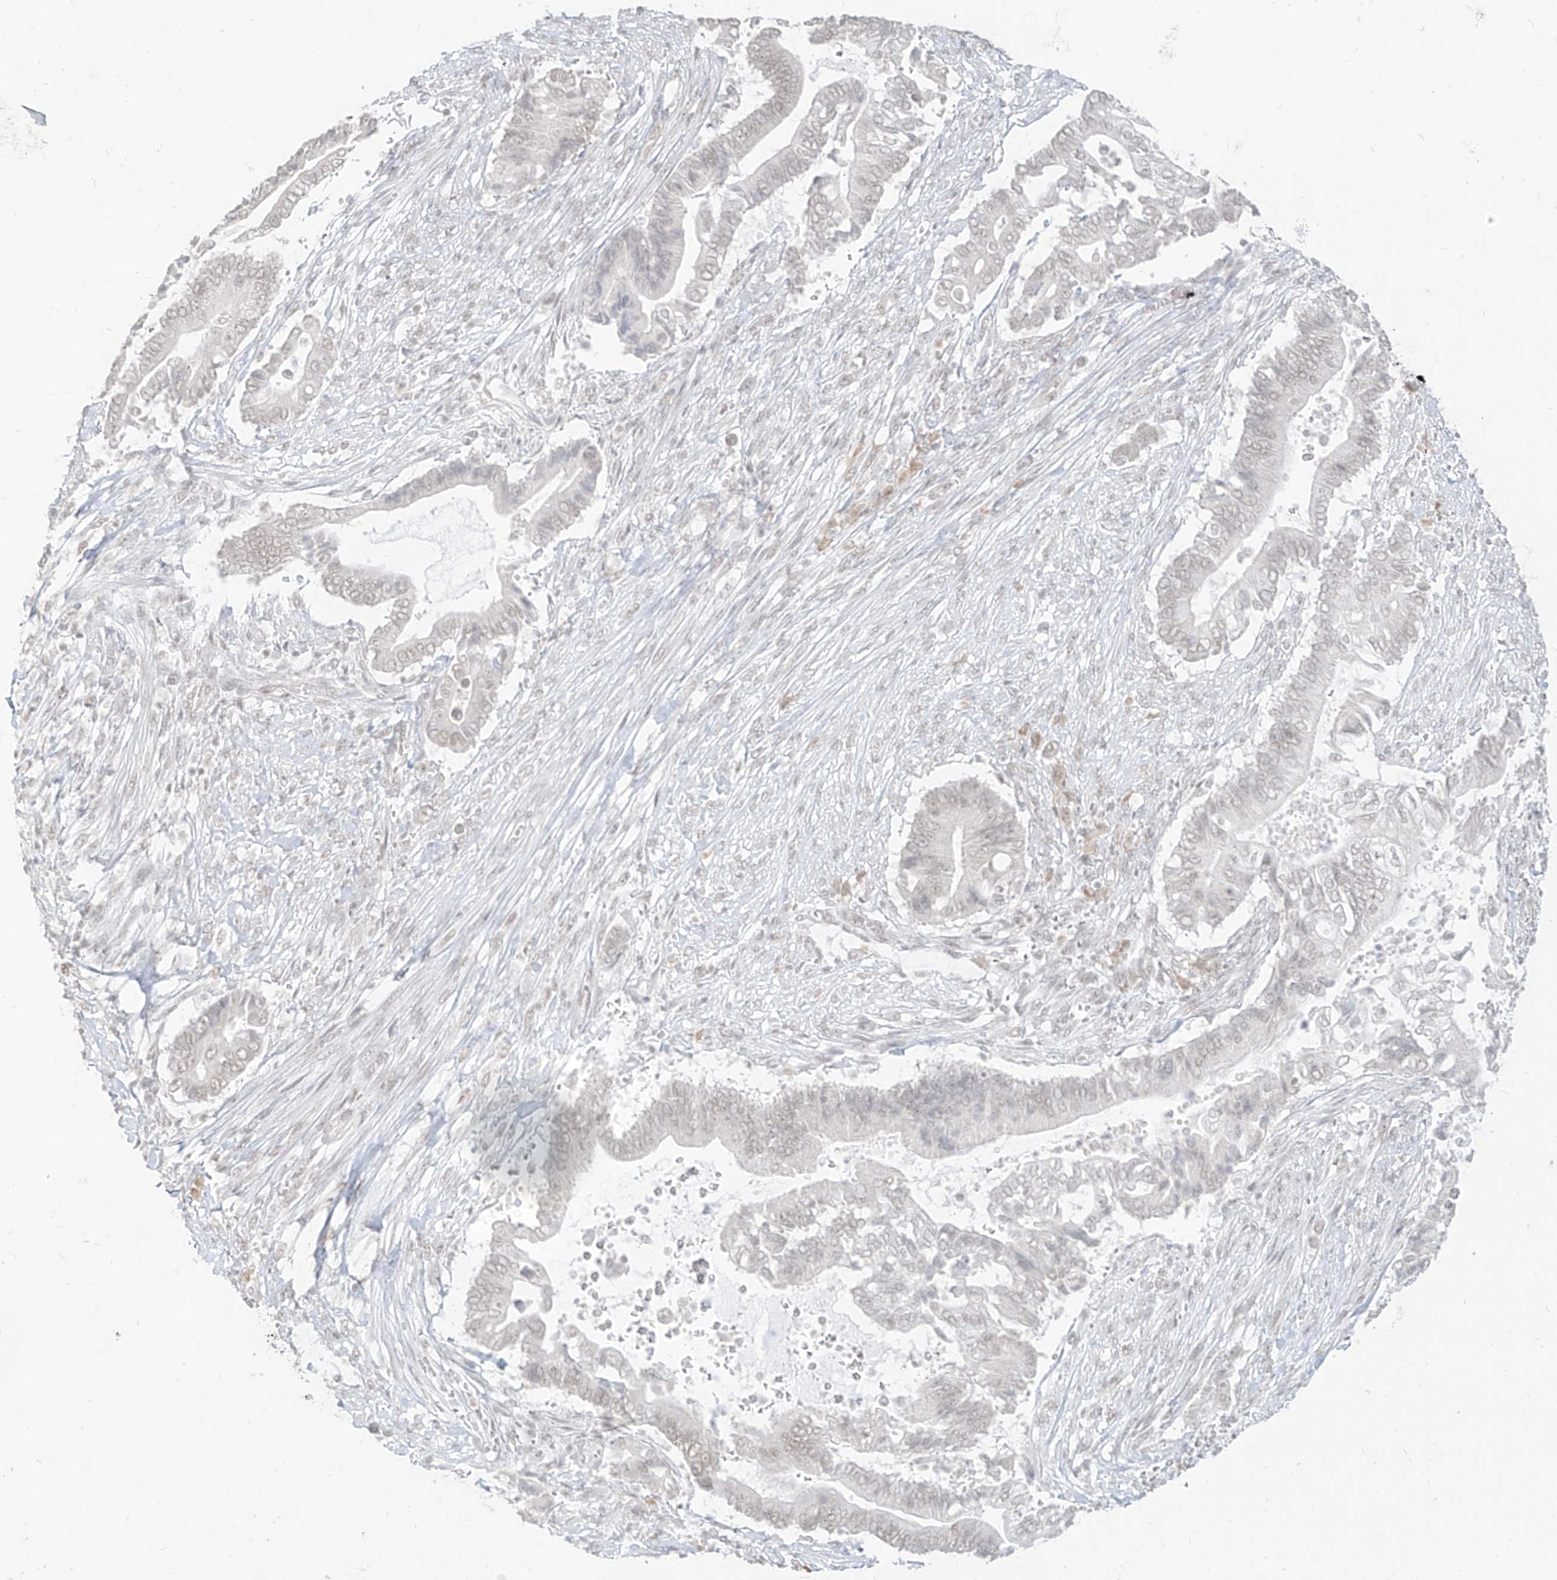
{"staining": {"intensity": "negative", "quantity": "none", "location": "none"}, "tissue": "pancreatic cancer", "cell_type": "Tumor cells", "image_type": "cancer", "snomed": [{"axis": "morphology", "description": "Adenocarcinoma, NOS"}, {"axis": "topography", "description": "Pancreas"}], "caption": "An image of pancreatic cancer stained for a protein exhibits no brown staining in tumor cells.", "gene": "SUPT5H", "patient": {"sex": "male", "age": 68}}